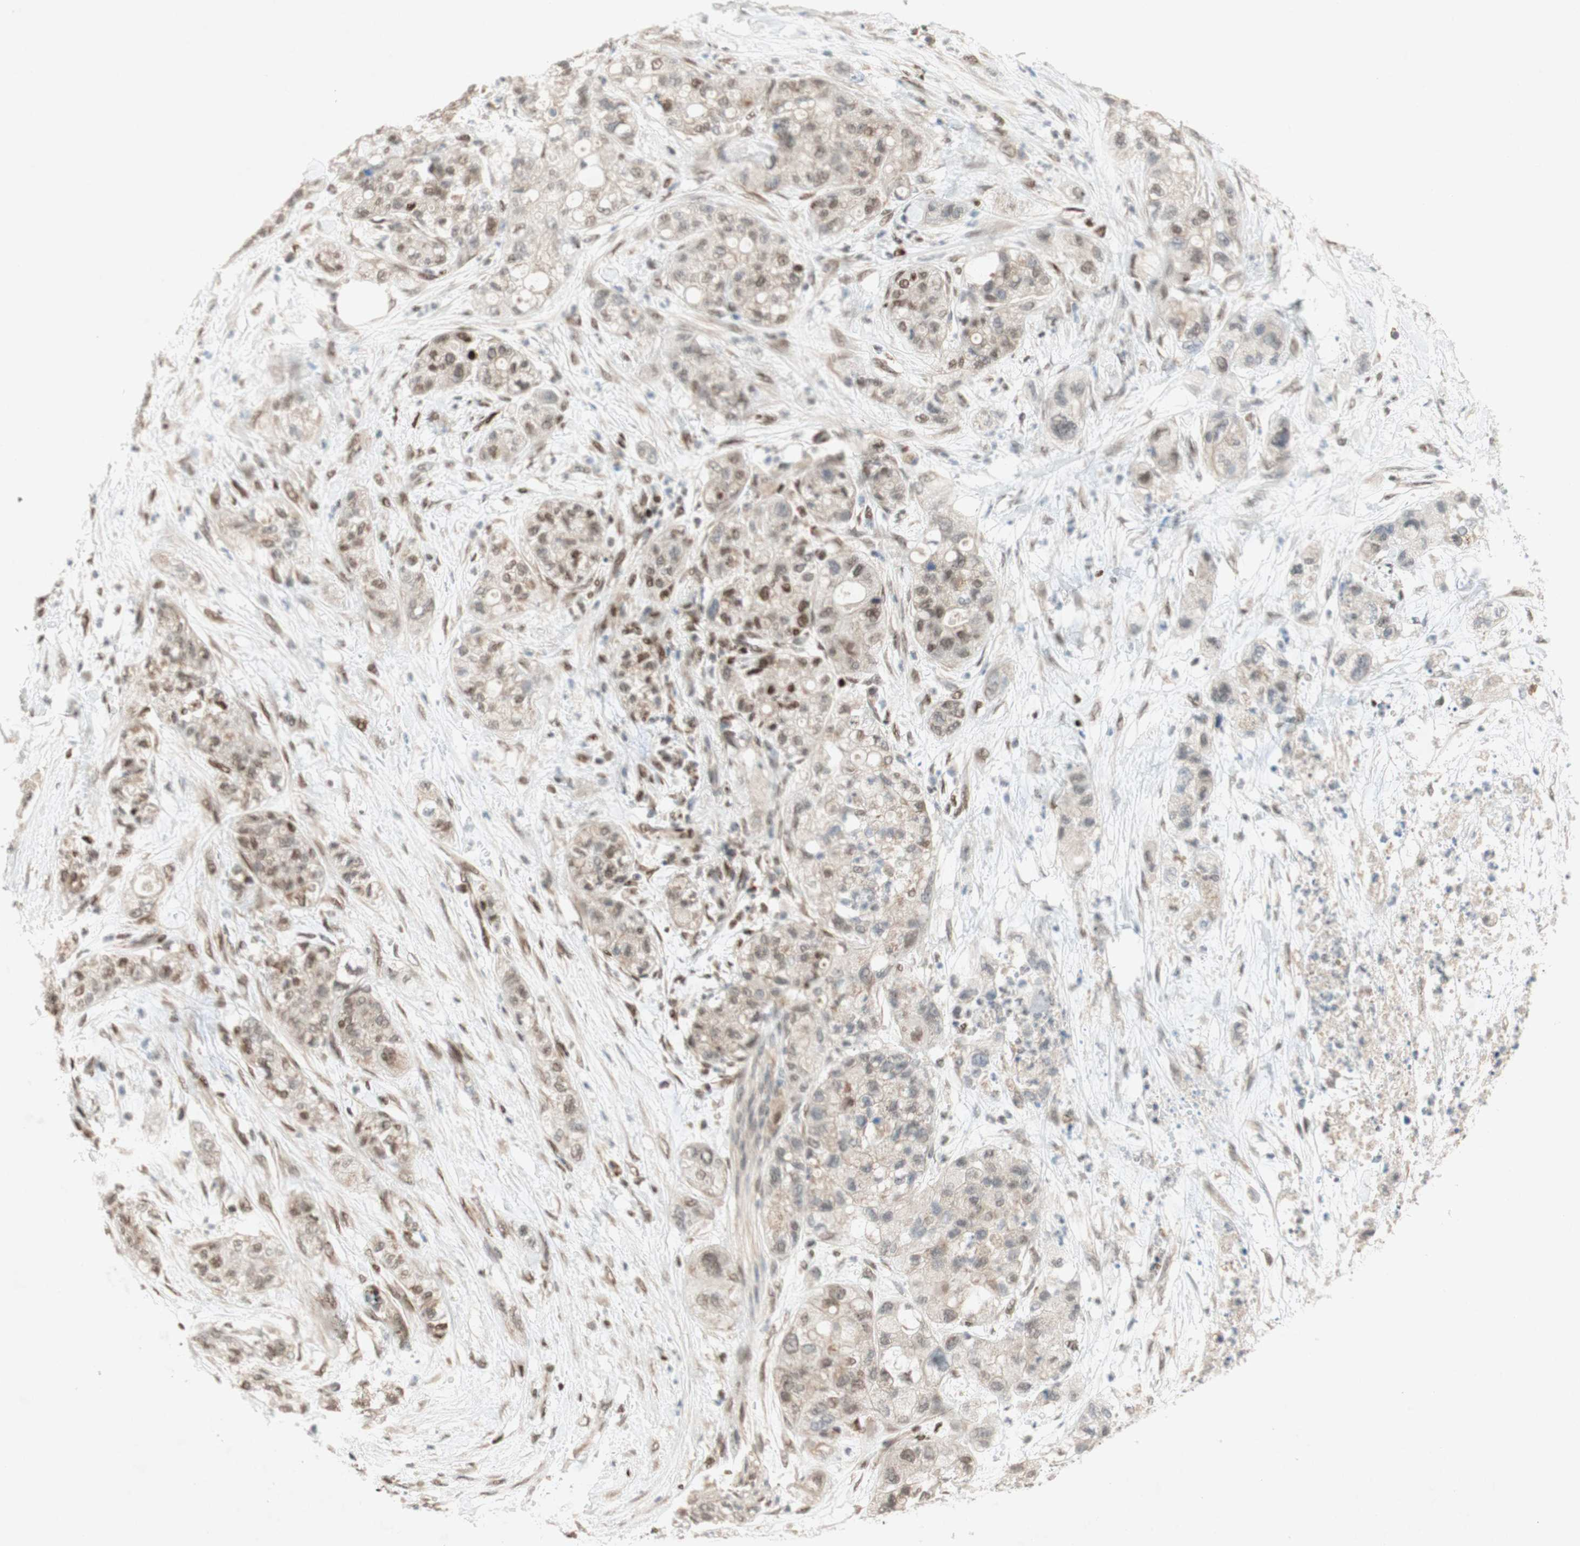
{"staining": {"intensity": "moderate", "quantity": "25%-75%", "location": "cytoplasmic/membranous,nuclear"}, "tissue": "pancreatic cancer", "cell_type": "Tumor cells", "image_type": "cancer", "snomed": [{"axis": "morphology", "description": "Adenocarcinoma, NOS"}, {"axis": "topography", "description": "Pancreas"}], "caption": "Protein analysis of pancreatic cancer (adenocarcinoma) tissue displays moderate cytoplasmic/membranous and nuclear expression in approximately 25%-75% of tumor cells. (Brightfield microscopy of DAB IHC at high magnification).", "gene": "DNMT3A", "patient": {"sex": "female", "age": 78}}